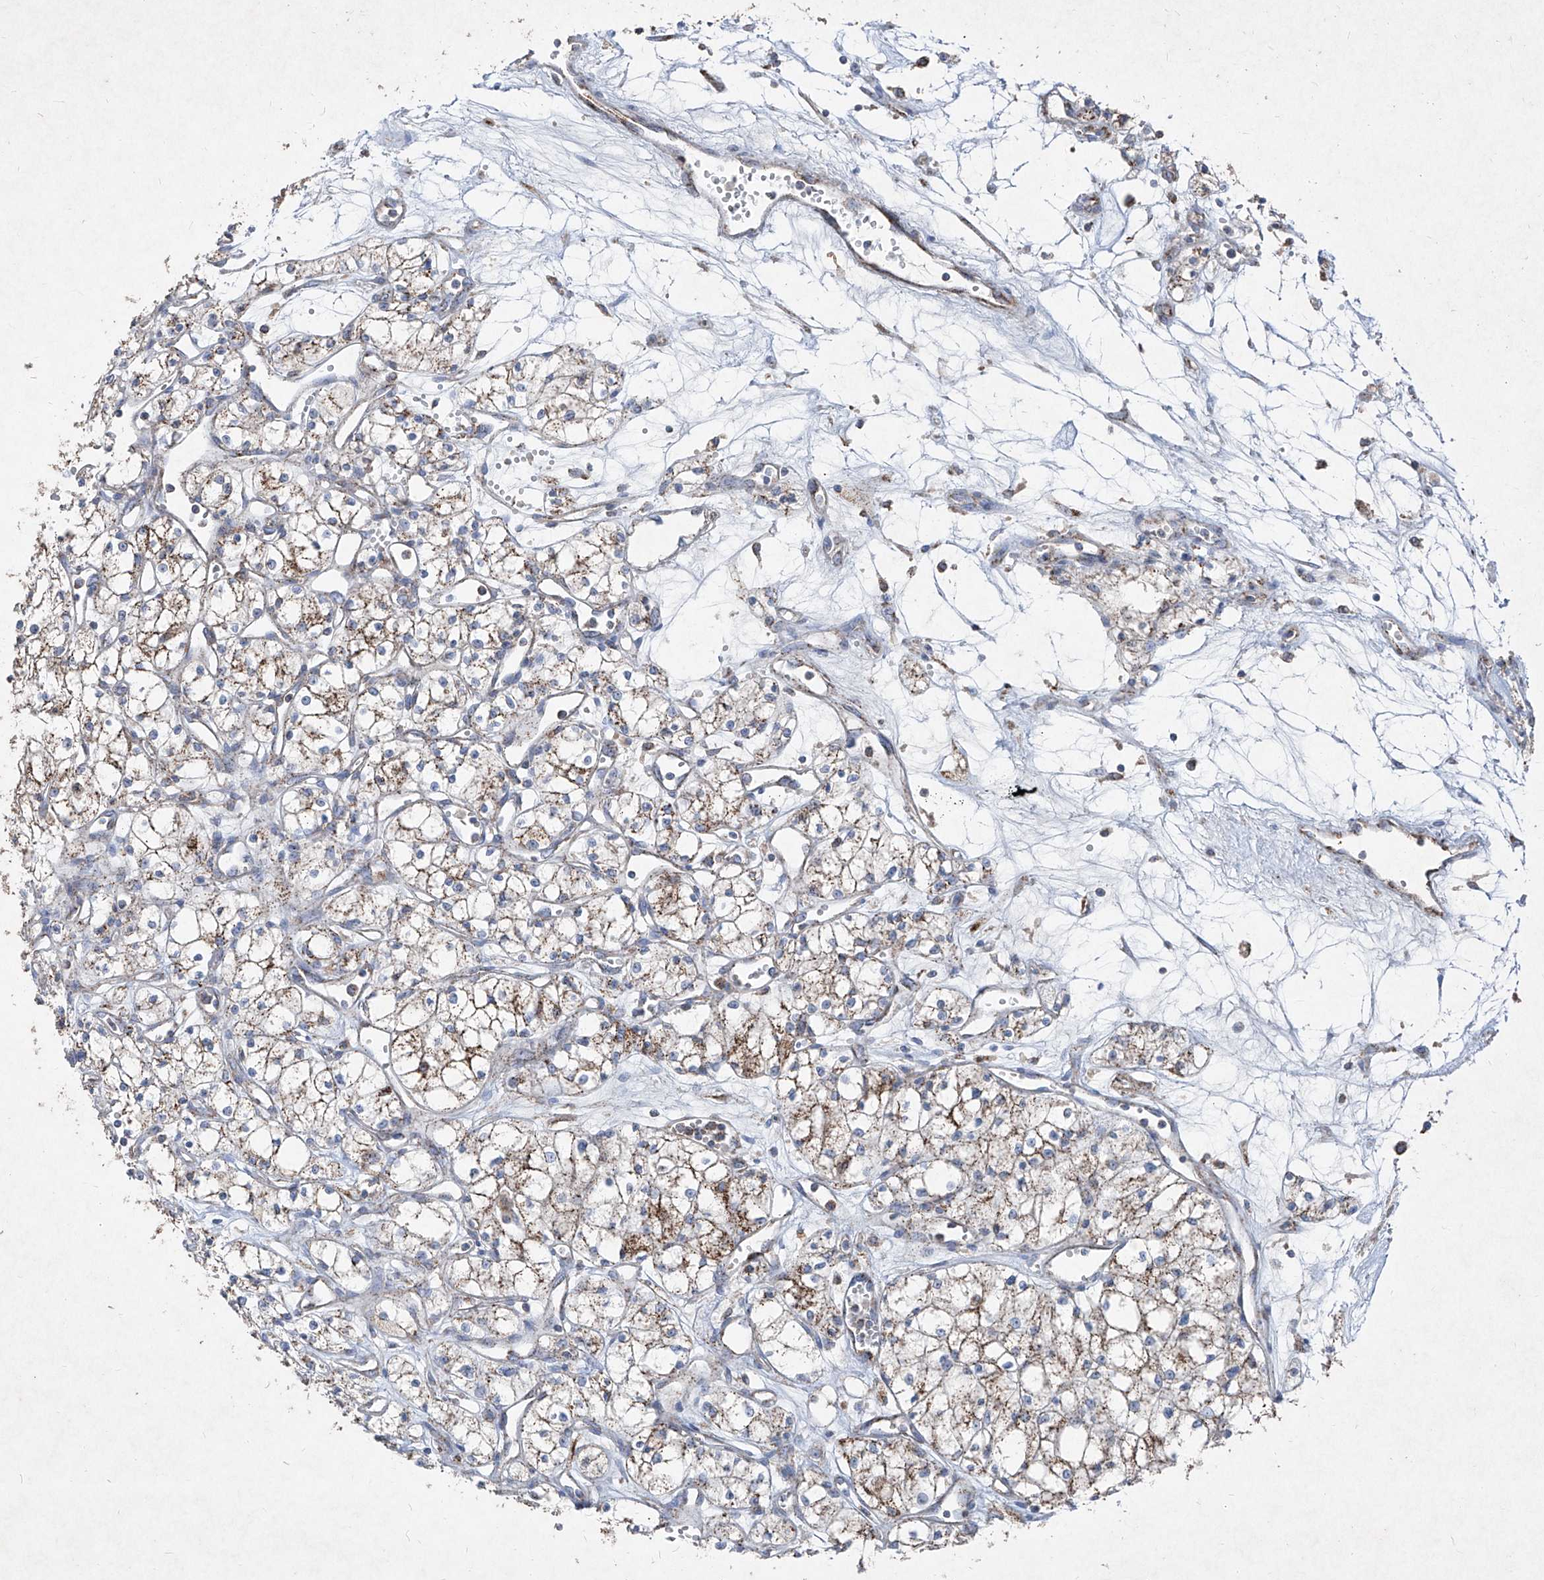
{"staining": {"intensity": "moderate", "quantity": "25%-75%", "location": "cytoplasmic/membranous"}, "tissue": "renal cancer", "cell_type": "Tumor cells", "image_type": "cancer", "snomed": [{"axis": "morphology", "description": "Adenocarcinoma, NOS"}, {"axis": "topography", "description": "Kidney"}], "caption": "Immunohistochemistry histopathology image of renal adenocarcinoma stained for a protein (brown), which exhibits medium levels of moderate cytoplasmic/membranous expression in approximately 25%-75% of tumor cells.", "gene": "ABCD3", "patient": {"sex": "male", "age": 59}}